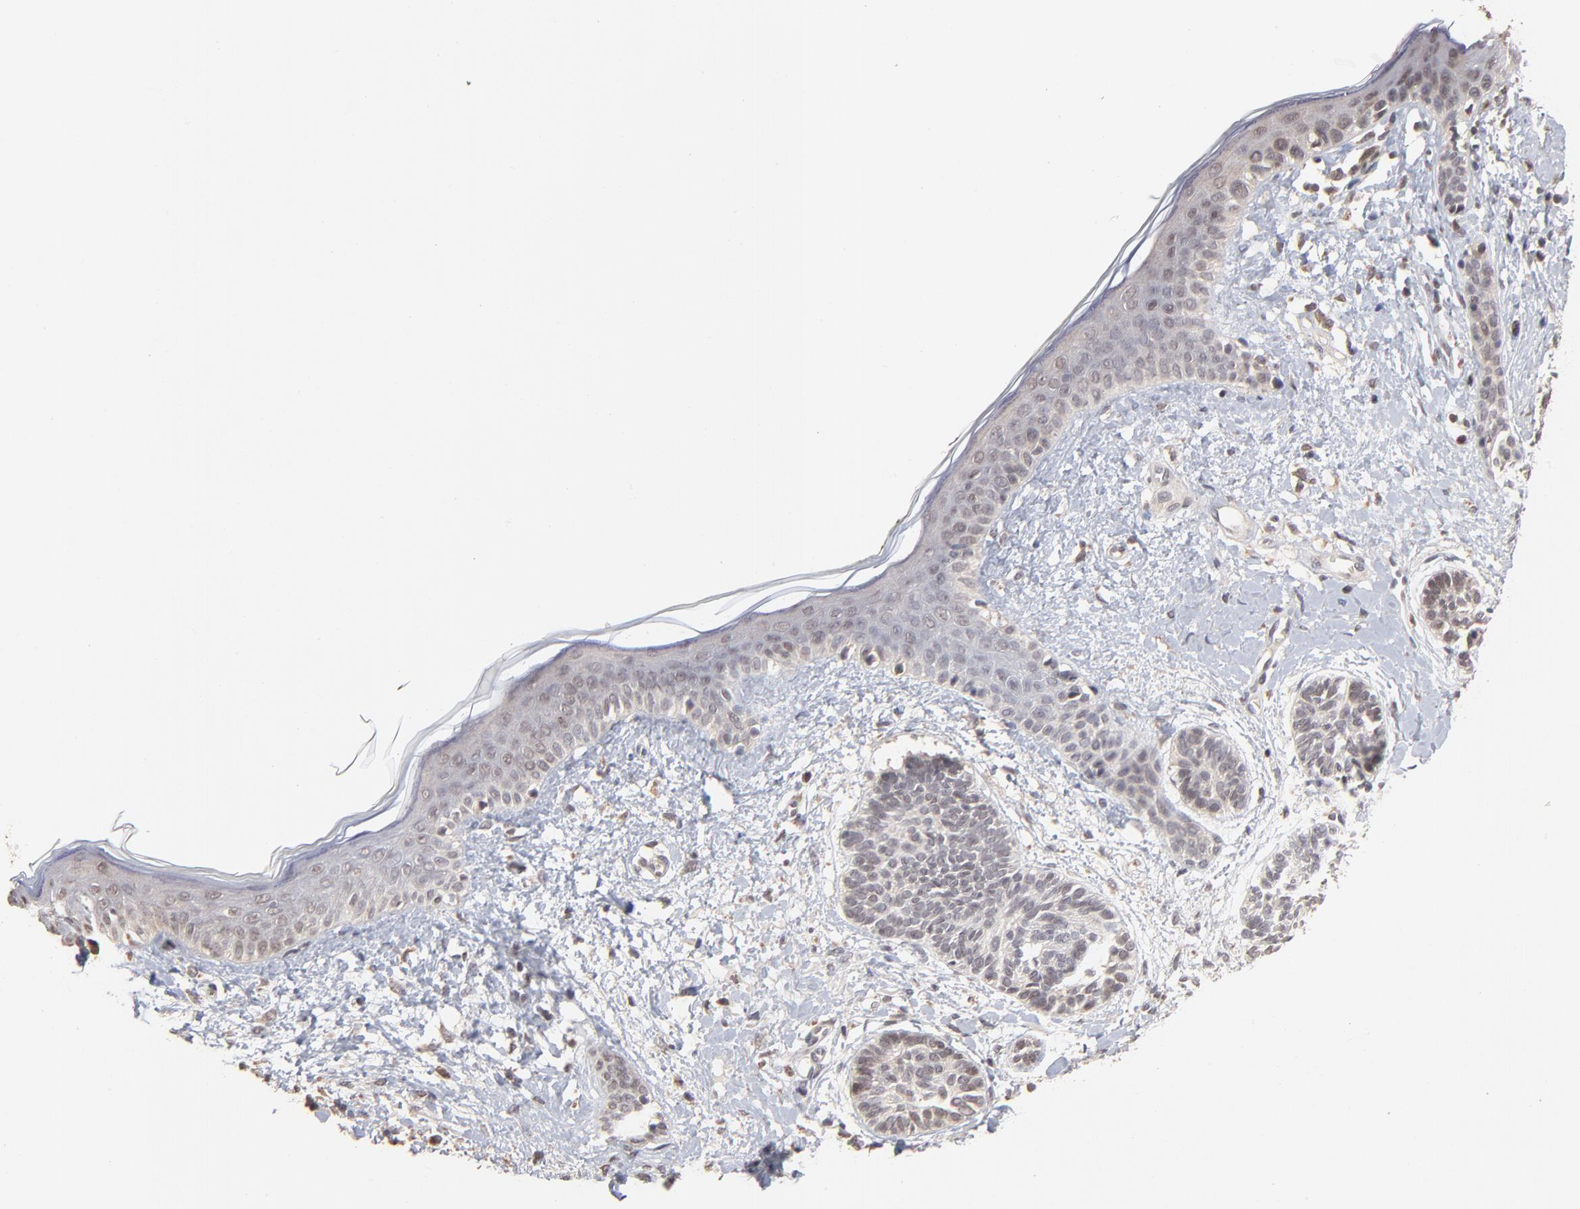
{"staining": {"intensity": "weak", "quantity": "<25%", "location": "cytoplasmic/membranous,nuclear"}, "tissue": "skin cancer", "cell_type": "Tumor cells", "image_type": "cancer", "snomed": [{"axis": "morphology", "description": "Normal tissue, NOS"}, {"axis": "morphology", "description": "Basal cell carcinoma"}, {"axis": "topography", "description": "Skin"}], "caption": "Skin cancer was stained to show a protein in brown. There is no significant expression in tumor cells.", "gene": "MSL2", "patient": {"sex": "male", "age": 63}}